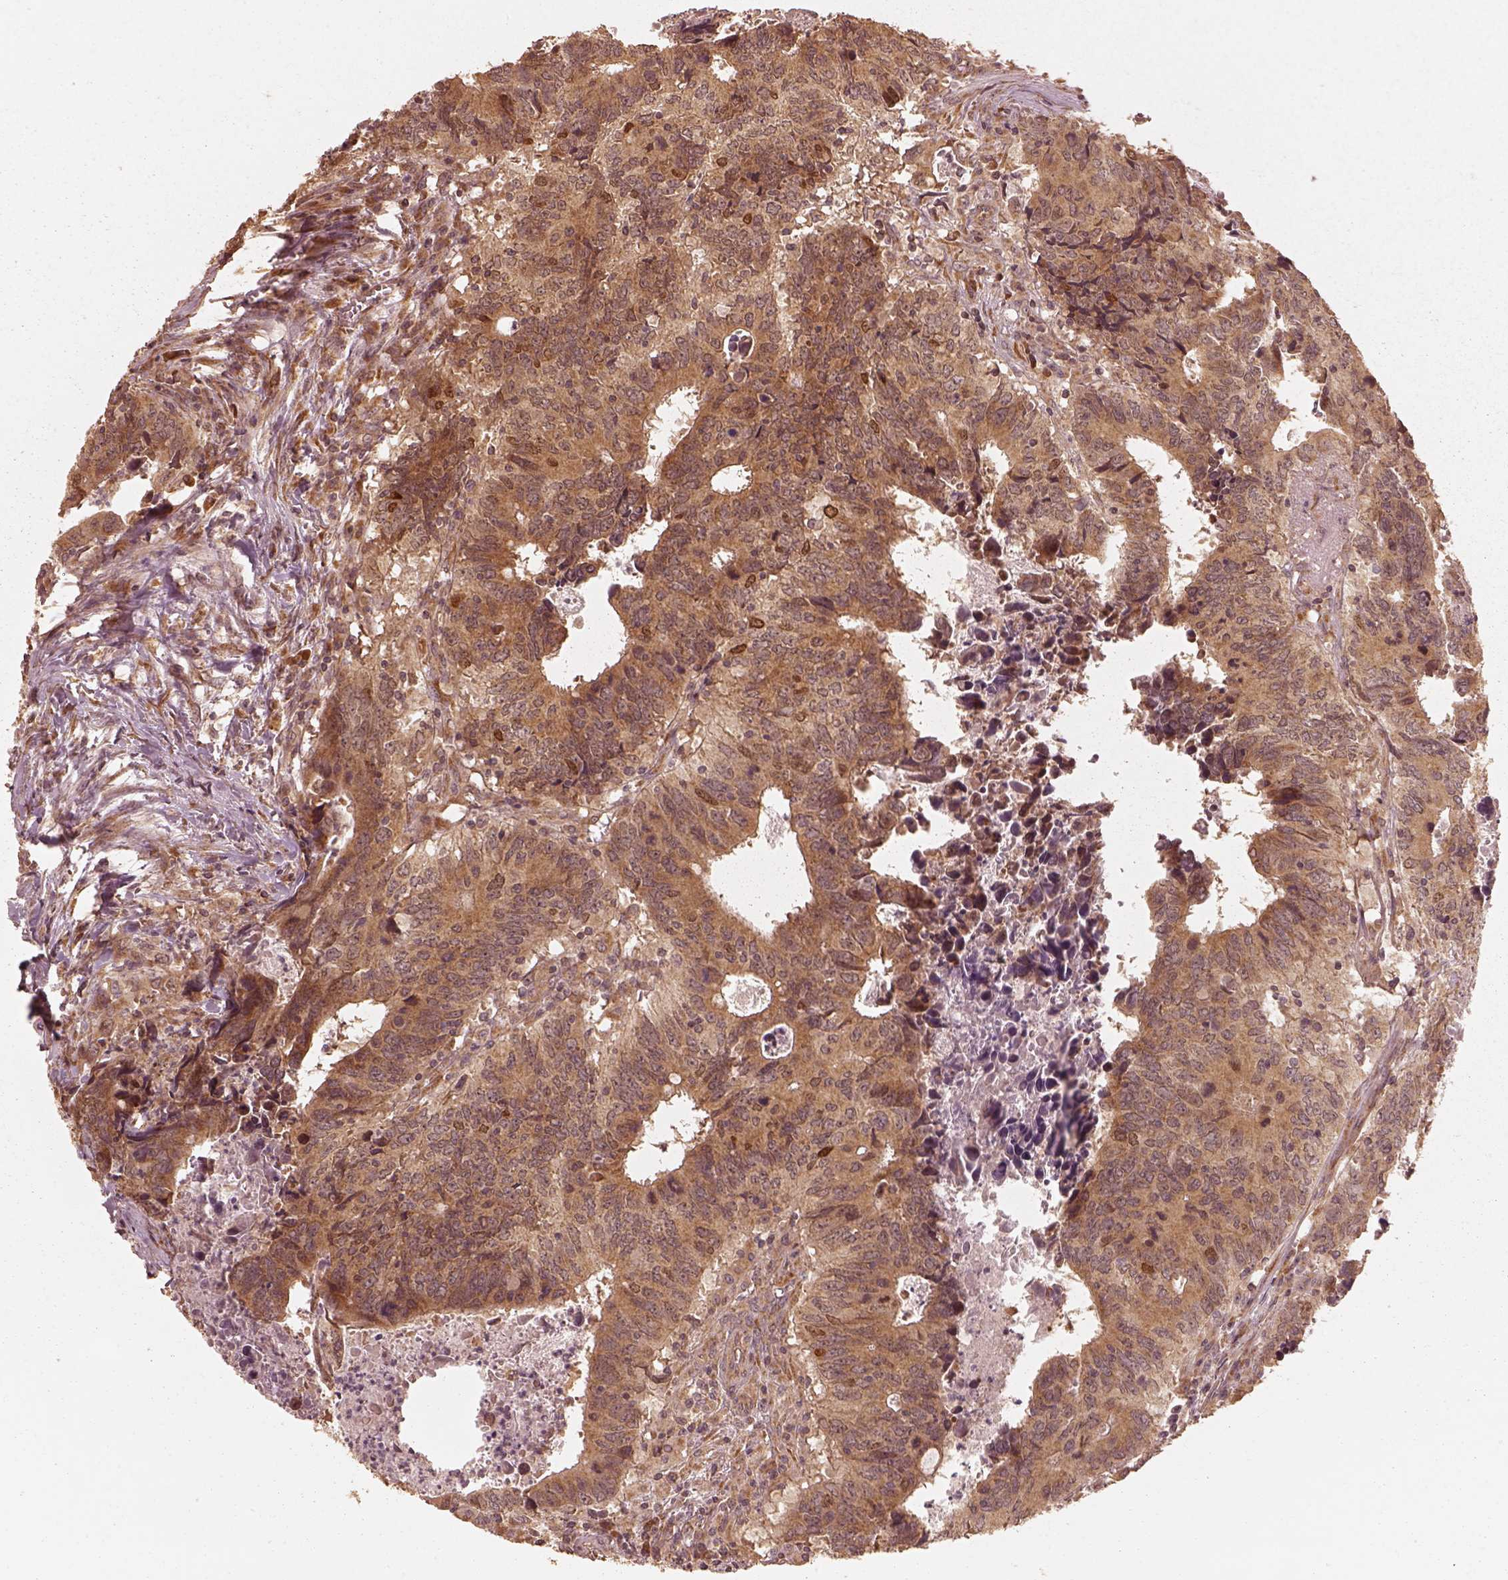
{"staining": {"intensity": "moderate", "quantity": ">75%", "location": "cytoplasmic/membranous"}, "tissue": "colorectal cancer", "cell_type": "Tumor cells", "image_type": "cancer", "snomed": [{"axis": "morphology", "description": "Adenocarcinoma, NOS"}, {"axis": "topography", "description": "Colon"}], "caption": "Immunohistochemical staining of adenocarcinoma (colorectal) demonstrates moderate cytoplasmic/membranous protein positivity in about >75% of tumor cells.", "gene": "DNAJC25", "patient": {"sex": "female", "age": 82}}